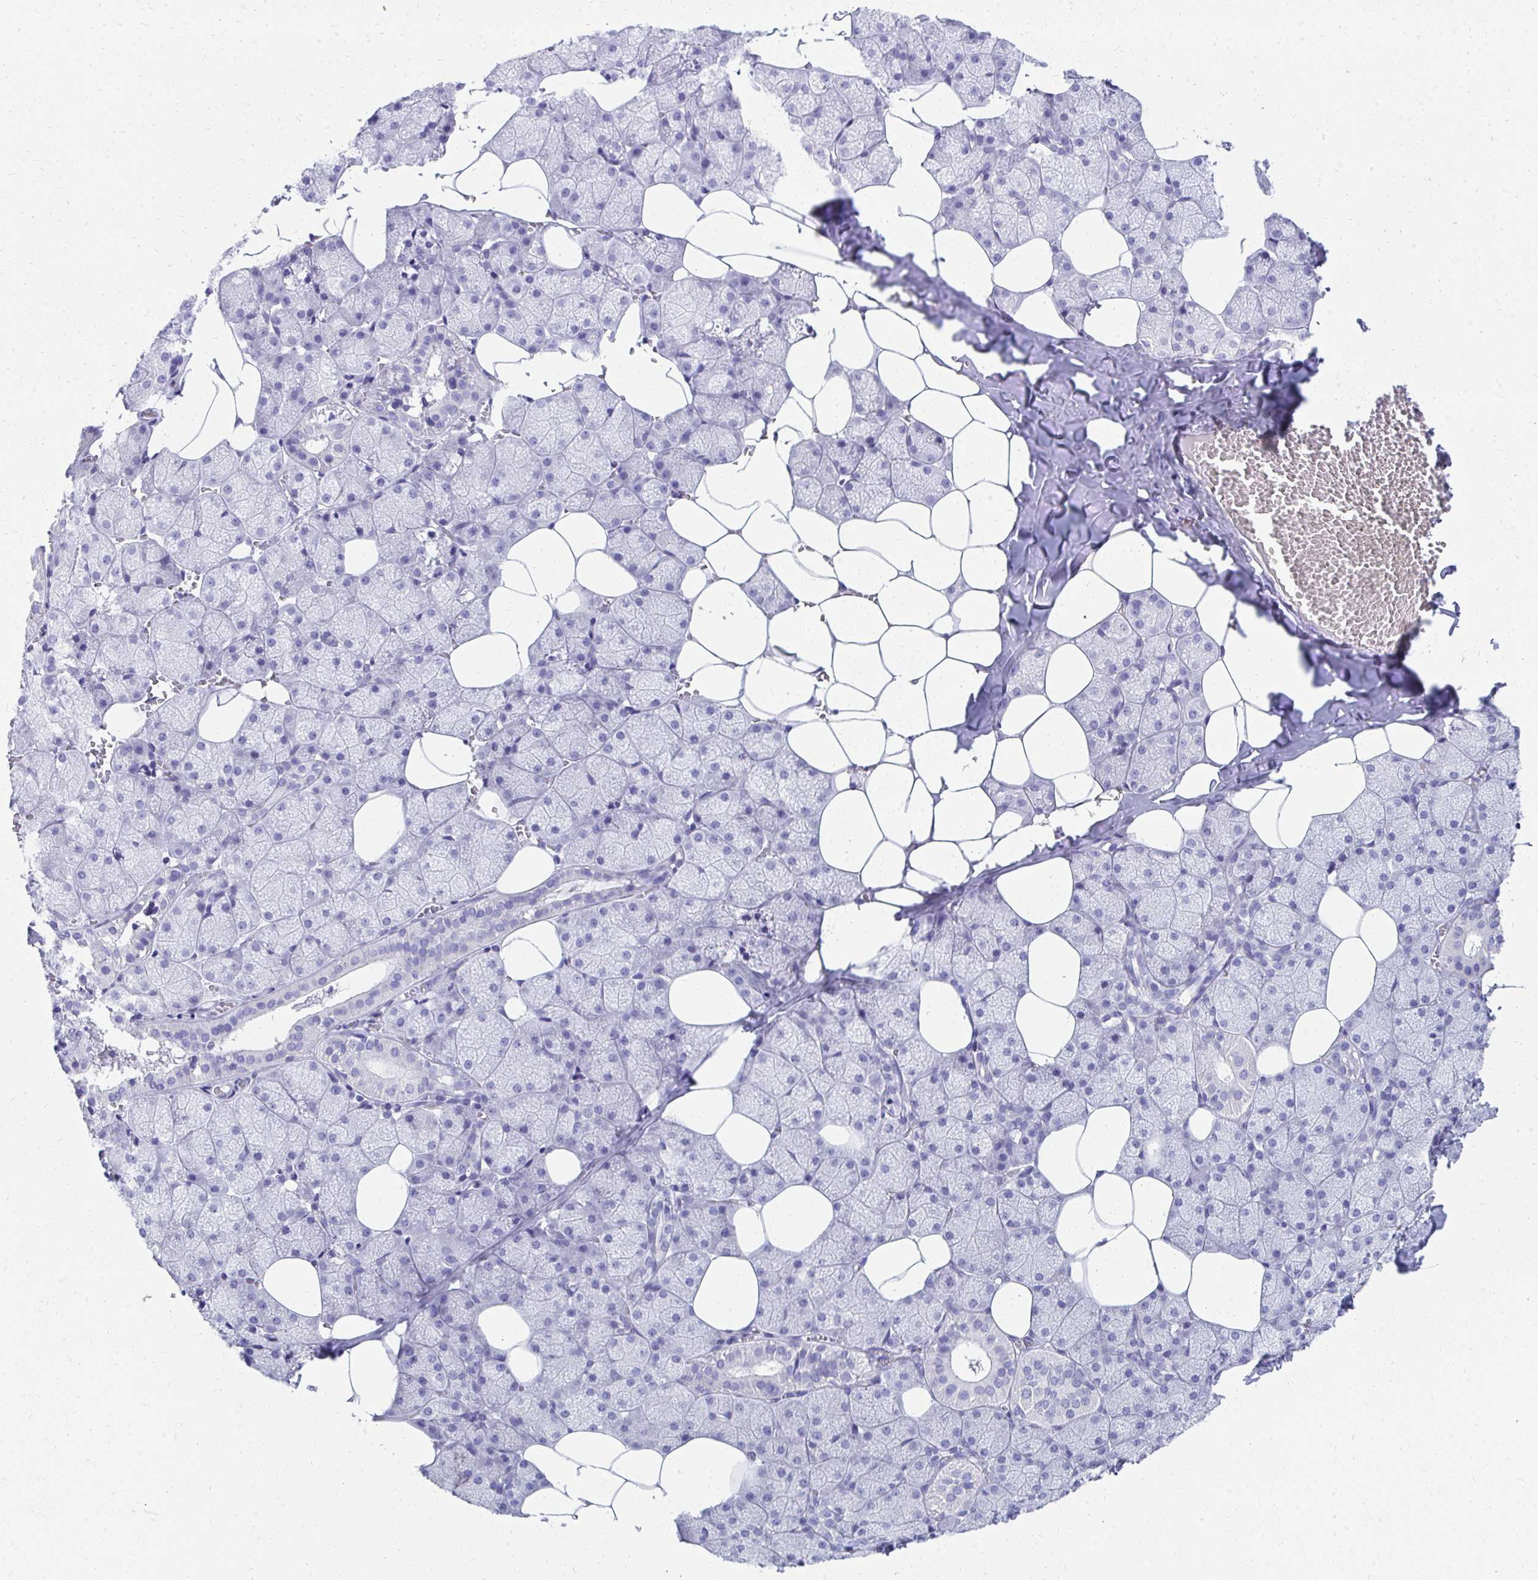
{"staining": {"intensity": "negative", "quantity": "none", "location": "none"}, "tissue": "salivary gland", "cell_type": "Glandular cells", "image_type": "normal", "snomed": [{"axis": "morphology", "description": "Normal tissue, NOS"}, {"axis": "topography", "description": "Salivary gland"}, {"axis": "topography", "description": "Peripheral nerve tissue"}], "caption": "DAB immunohistochemical staining of normal salivary gland displays no significant expression in glandular cells.", "gene": "SEC14L3", "patient": {"sex": "male", "age": 38}}